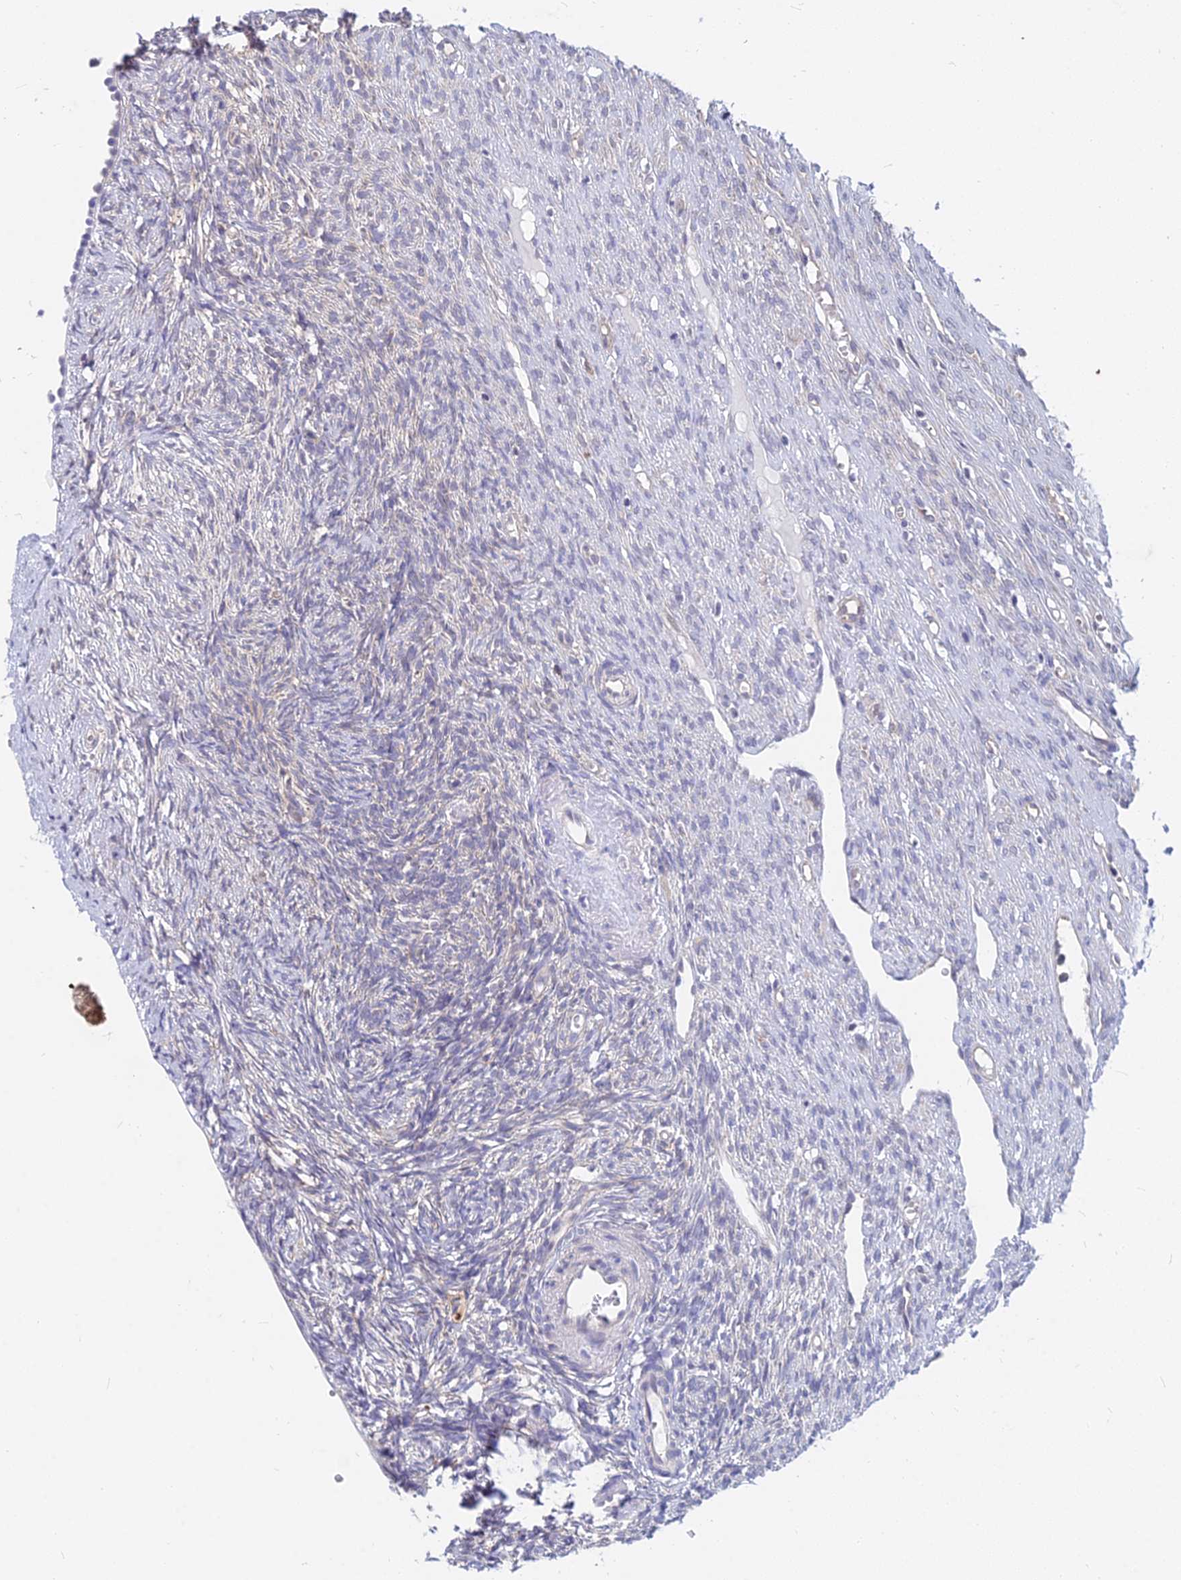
{"staining": {"intensity": "negative", "quantity": "none", "location": "none"}, "tissue": "ovary", "cell_type": "Ovarian stroma cells", "image_type": "normal", "snomed": [{"axis": "morphology", "description": "Normal tissue, NOS"}, {"axis": "topography", "description": "Ovary"}], "caption": "Ovary was stained to show a protein in brown. There is no significant expression in ovarian stroma cells. (DAB immunohistochemistry with hematoxylin counter stain).", "gene": "B3GALT4", "patient": {"sex": "female", "age": 51}}